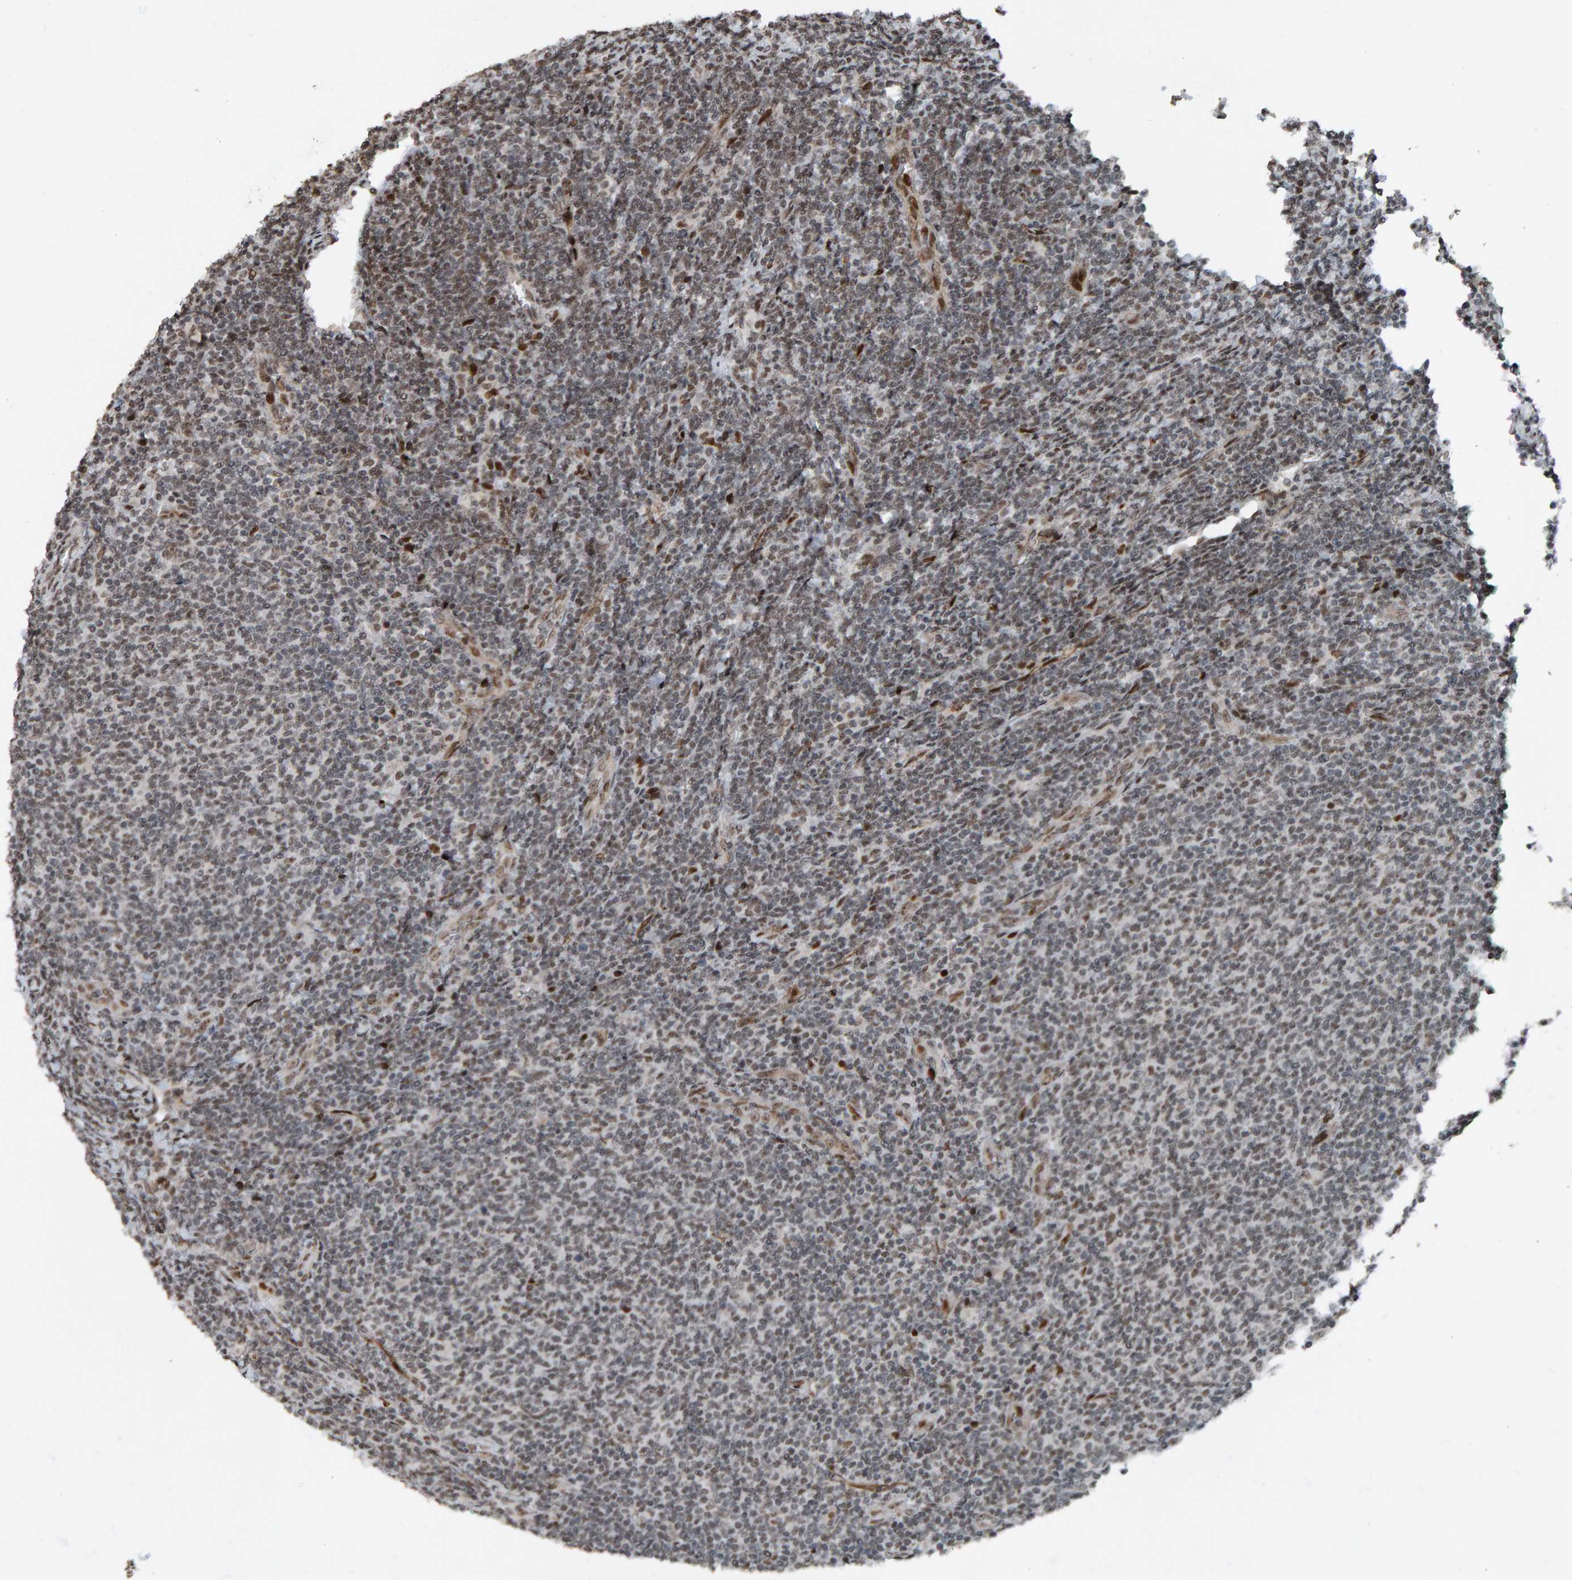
{"staining": {"intensity": "weak", "quantity": "25%-75%", "location": "nuclear"}, "tissue": "lymphoma", "cell_type": "Tumor cells", "image_type": "cancer", "snomed": [{"axis": "morphology", "description": "Malignant lymphoma, non-Hodgkin's type, Low grade"}, {"axis": "topography", "description": "Lymph node"}], "caption": "An immunohistochemistry (IHC) histopathology image of neoplastic tissue is shown. Protein staining in brown highlights weak nuclear positivity in lymphoma within tumor cells.", "gene": "ZNF366", "patient": {"sex": "male", "age": 66}}